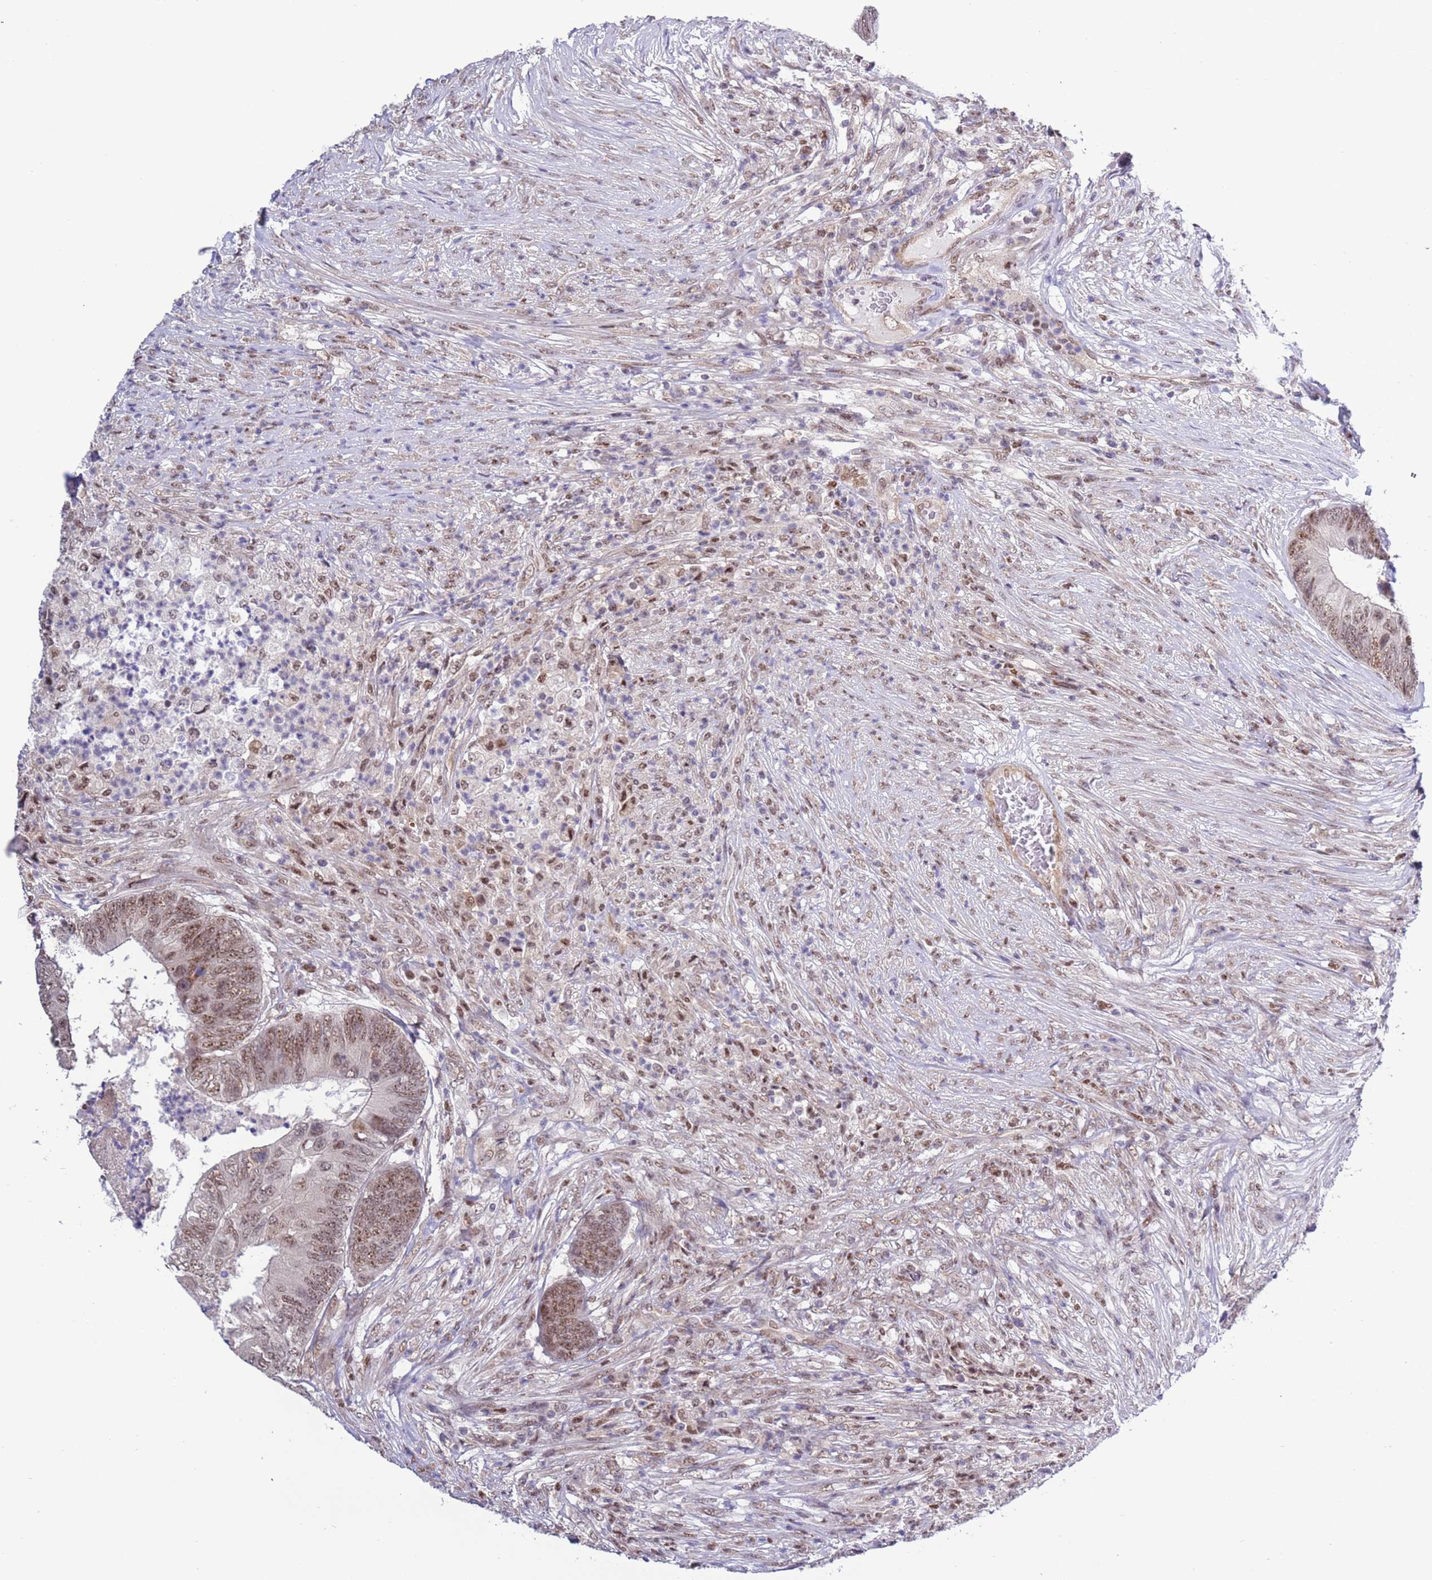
{"staining": {"intensity": "moderate", "quantity": ">75%", "location": "nuclear"}, "tissue": "colorectal cancer", "cell_type": "Tumor cells", "image_type": "cancer", "snomed": [{"axis": "morphology", "description": "Adenocarcinoma, NOS"}, {"axis": "topography", "description": "Colon"}], "caption": "Colorectal adenocarcinoma tissue shows moderate nuclear positivity in approximately >75% of tumor cells The protein is stained brown, and the nuclei are stained in blue (DAB (3,3'-diaminobenzidine) IHC with brightfield microscopy, high magnification).", "gene": "PRPF6", "patient": {"sex": "female", "age": 67}}